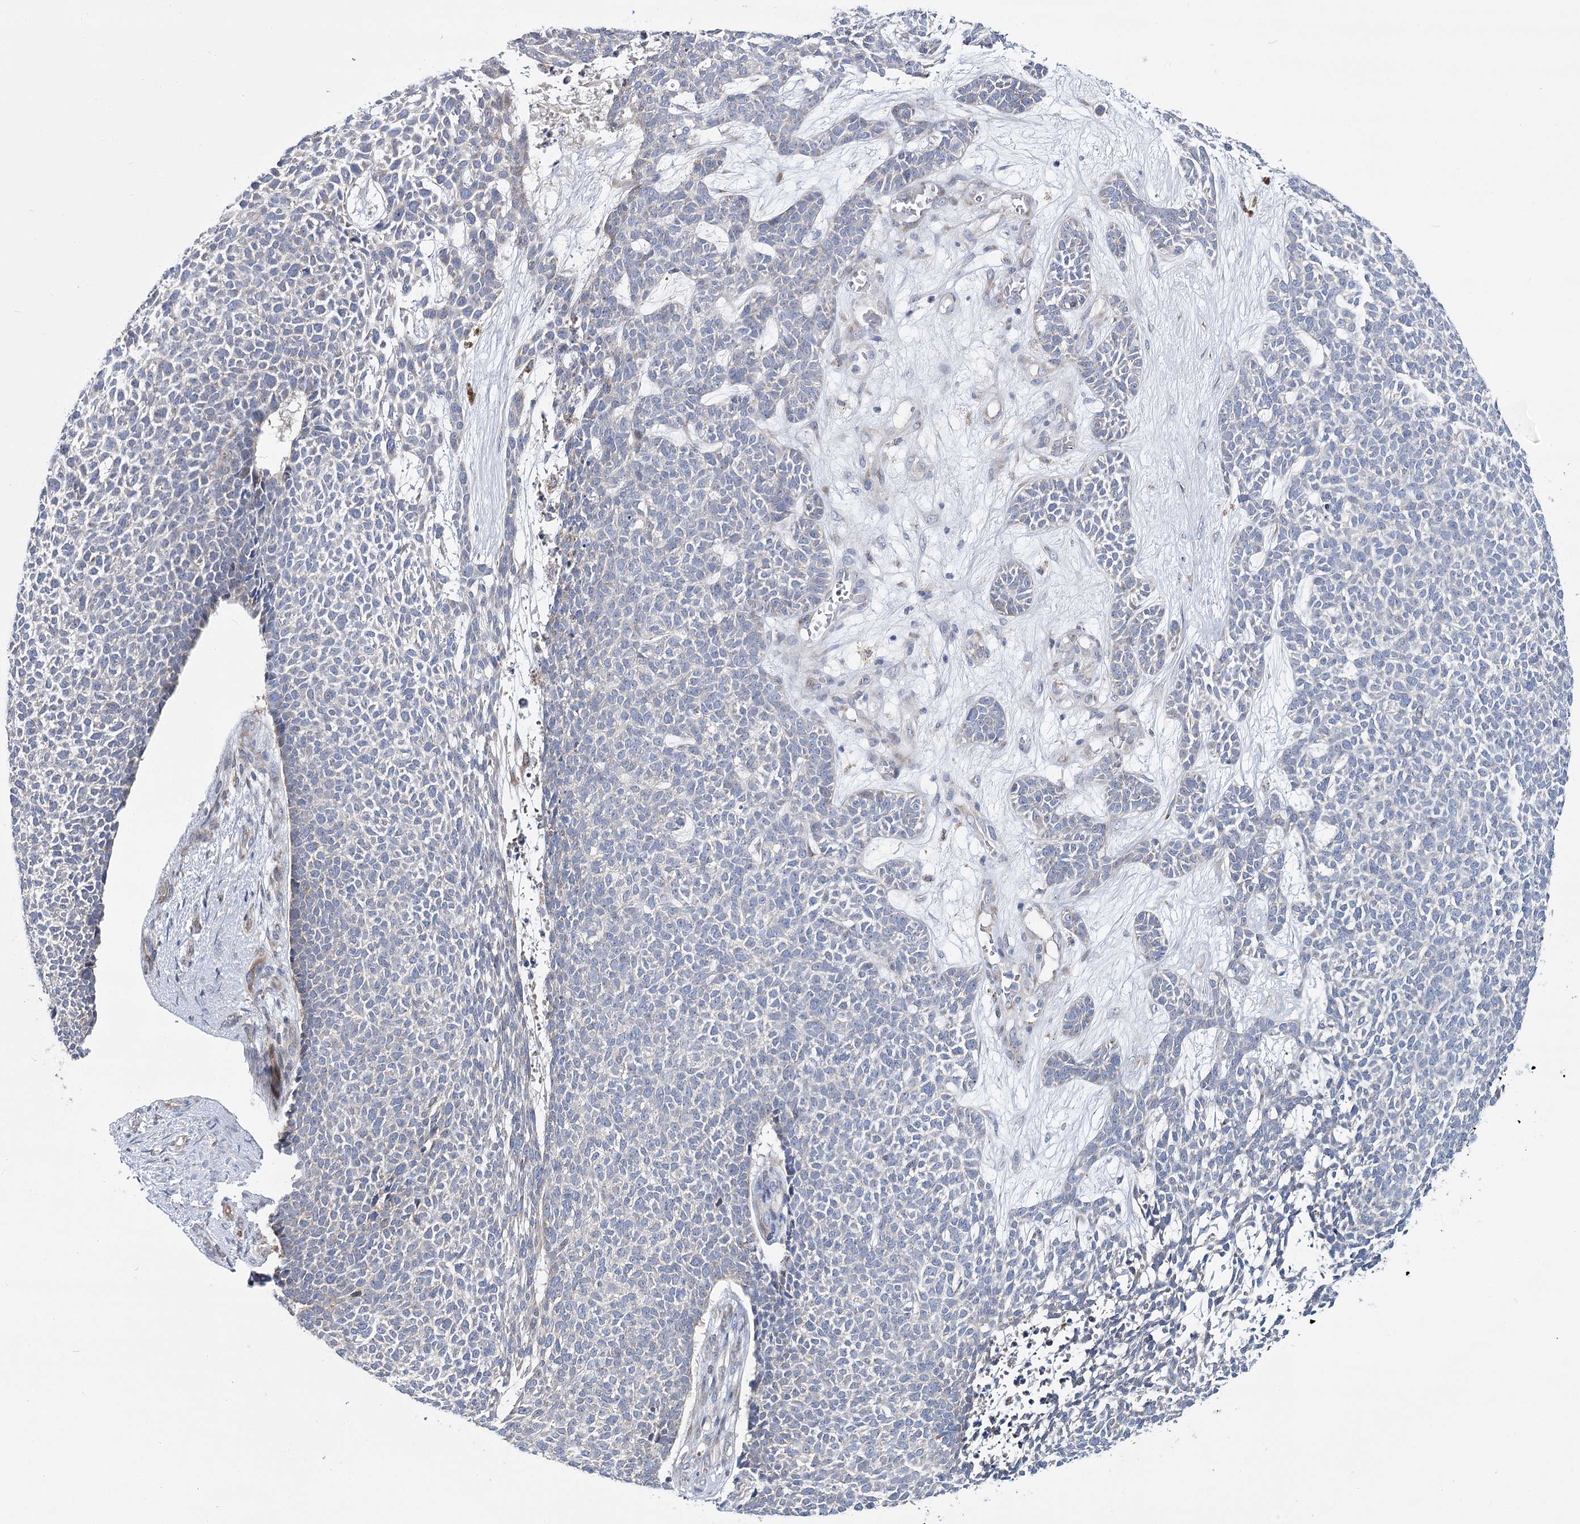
{"staining": {"intensity": "negative", "quantity": "none", "location": "none"}, "tissue": "skin cancer", "cell_type": "Tumor cells", "image_type": "cancer", "snomed": [{"axis": "morphology", "description": "Basal cell carcinoma"}, {"axis": "topography", "description": "Skin"}], "caption": "This is an immunohistochemistry photomicrograph of skin basal cell carcinoma. There is no expression in tumor cells.", "gene": "CPLANE1", "patient": {"sex": "female", "age": 84}}